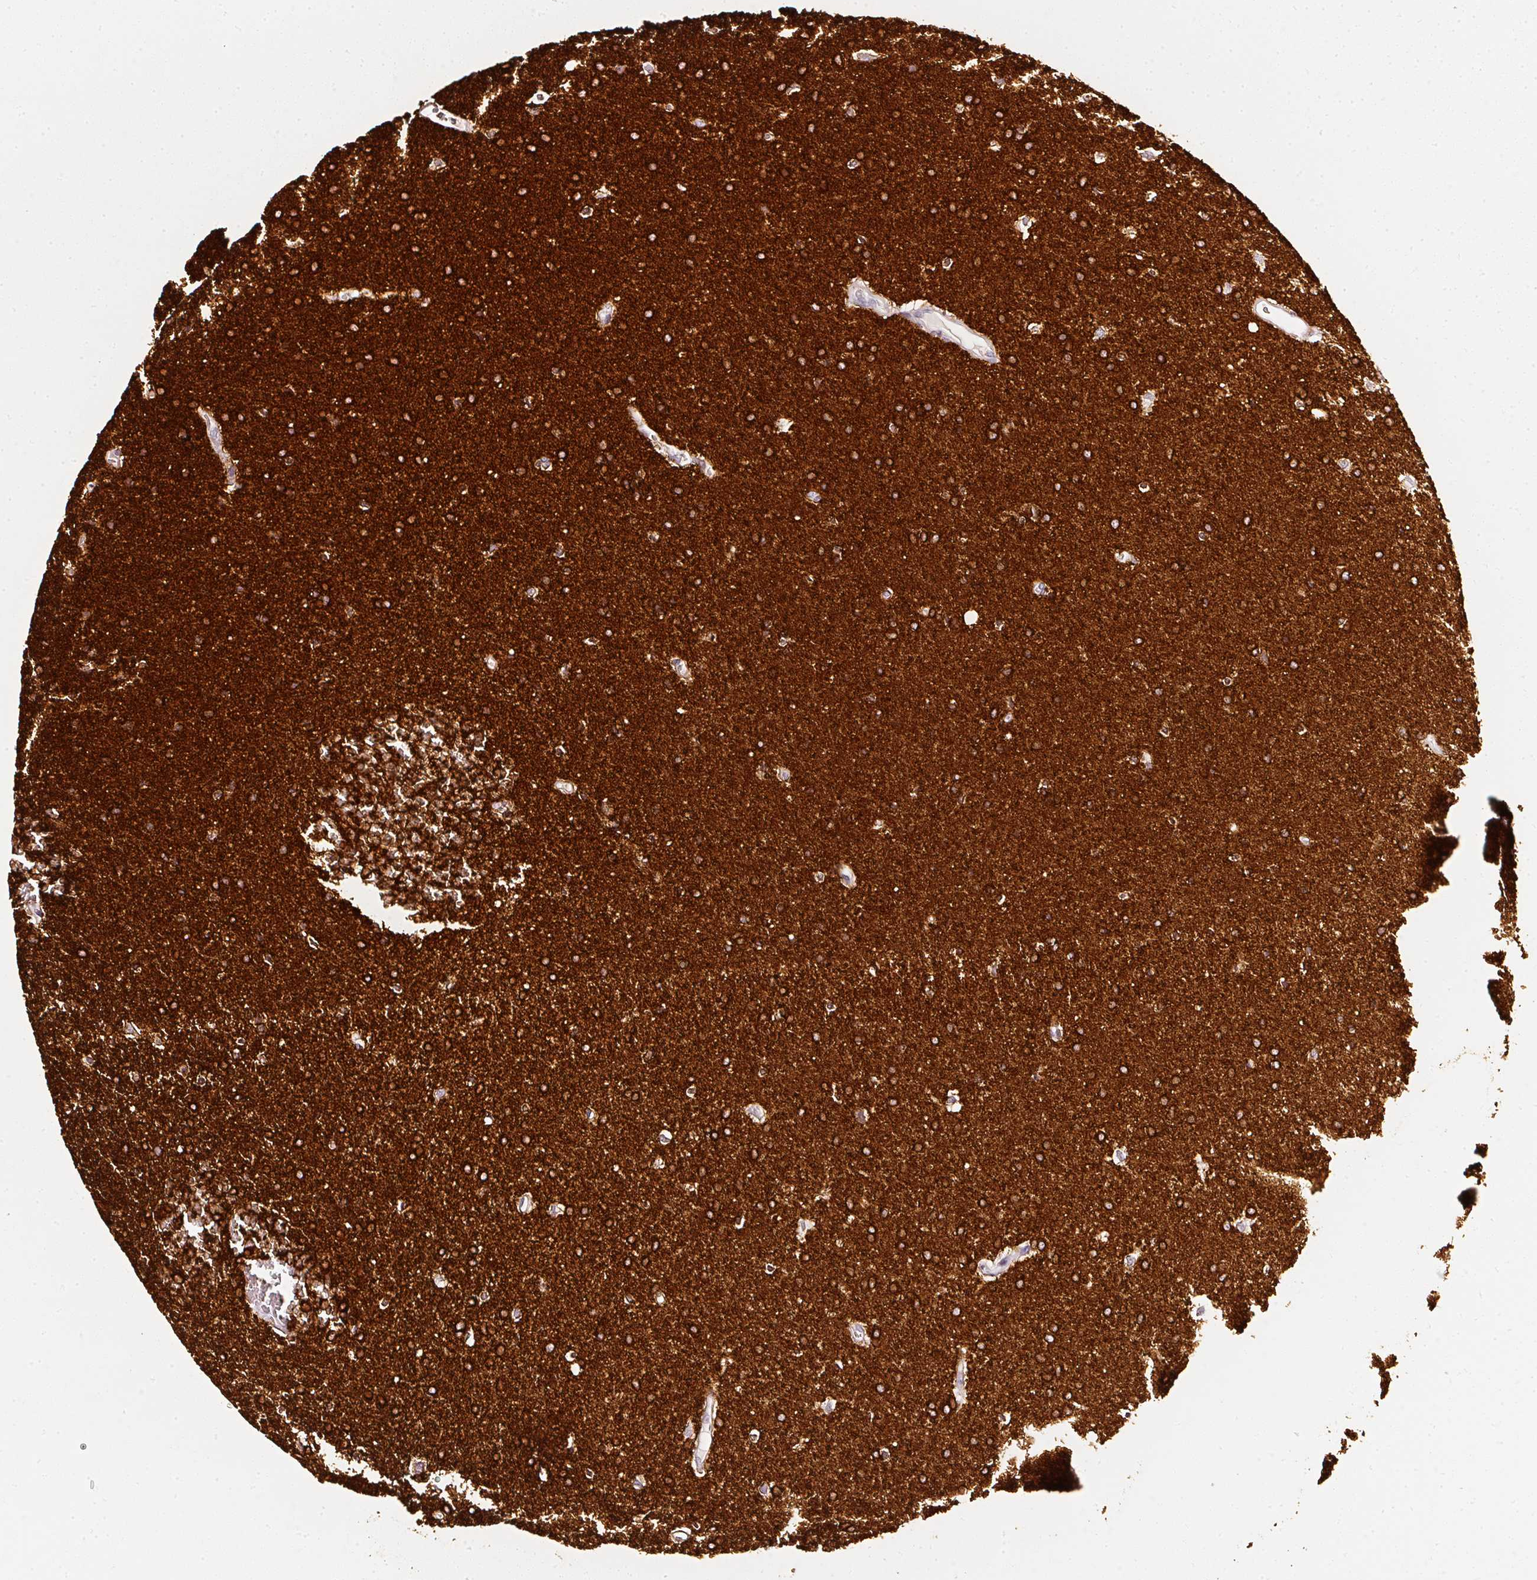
{"staining": {"intensity": "strong", "quantity": "25%-75%", "location": "cytoplasmic/membranous"}, "tissue": "glioma", "cell_type": "Tumor cells", "image_type": "cancer", "snomed": [{"axis": "morphology", "description": "Glioma, malignant, Low grade"}, {"axis": "topography", "description": "Brain"}], "caption": "Immunohistochemical staining of human glioma shows high levels of strong cytoplasmic/membranous staining in approximately 25%-75% of tumor cells.", "gene": "CNP", "patient": {"sex": "female", "age": 34}}